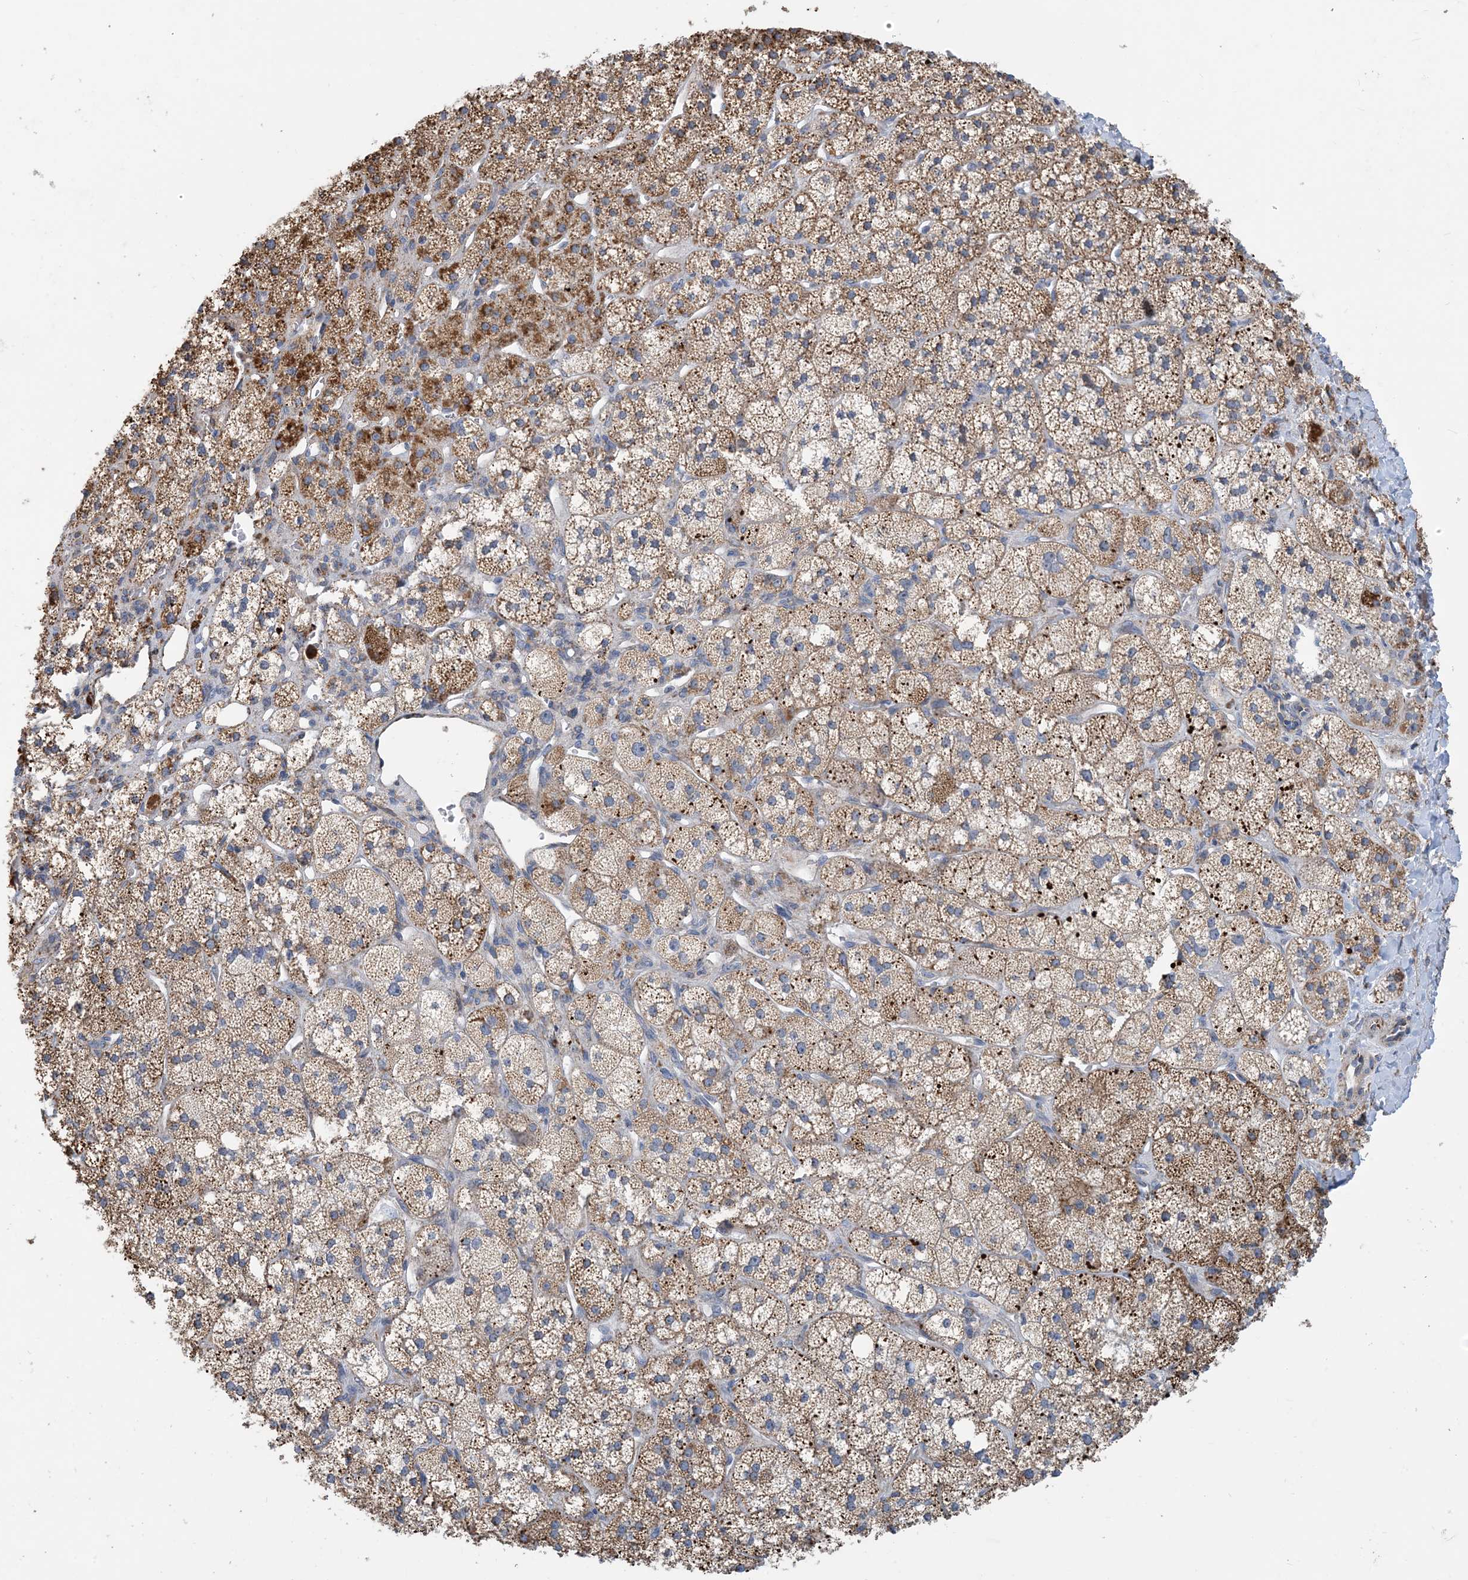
{"staining": {"intensity": "moderate", "quantity": ">75%", "location": "cytoplasmic/membranous"}, "tissue": "adrenal gland", "cell_type": "Glandular cells", "image_type": "normal", "snomed": [{"axis": "morphology", "description": "Normal tissue, NOS"}, {"axis": "topography", "description": "Adrenal gland"}], "caption": "This image exhibits unremarkable adrenal gland stained with IHC to label a protein in brown. The cytoplasmic/membranous of glandular cells show moderate positivity for the protein. Nuclei are counter-stained blue.", "gene": "PCDHGA1", "patient": {"sex": "male", "age": 61}}